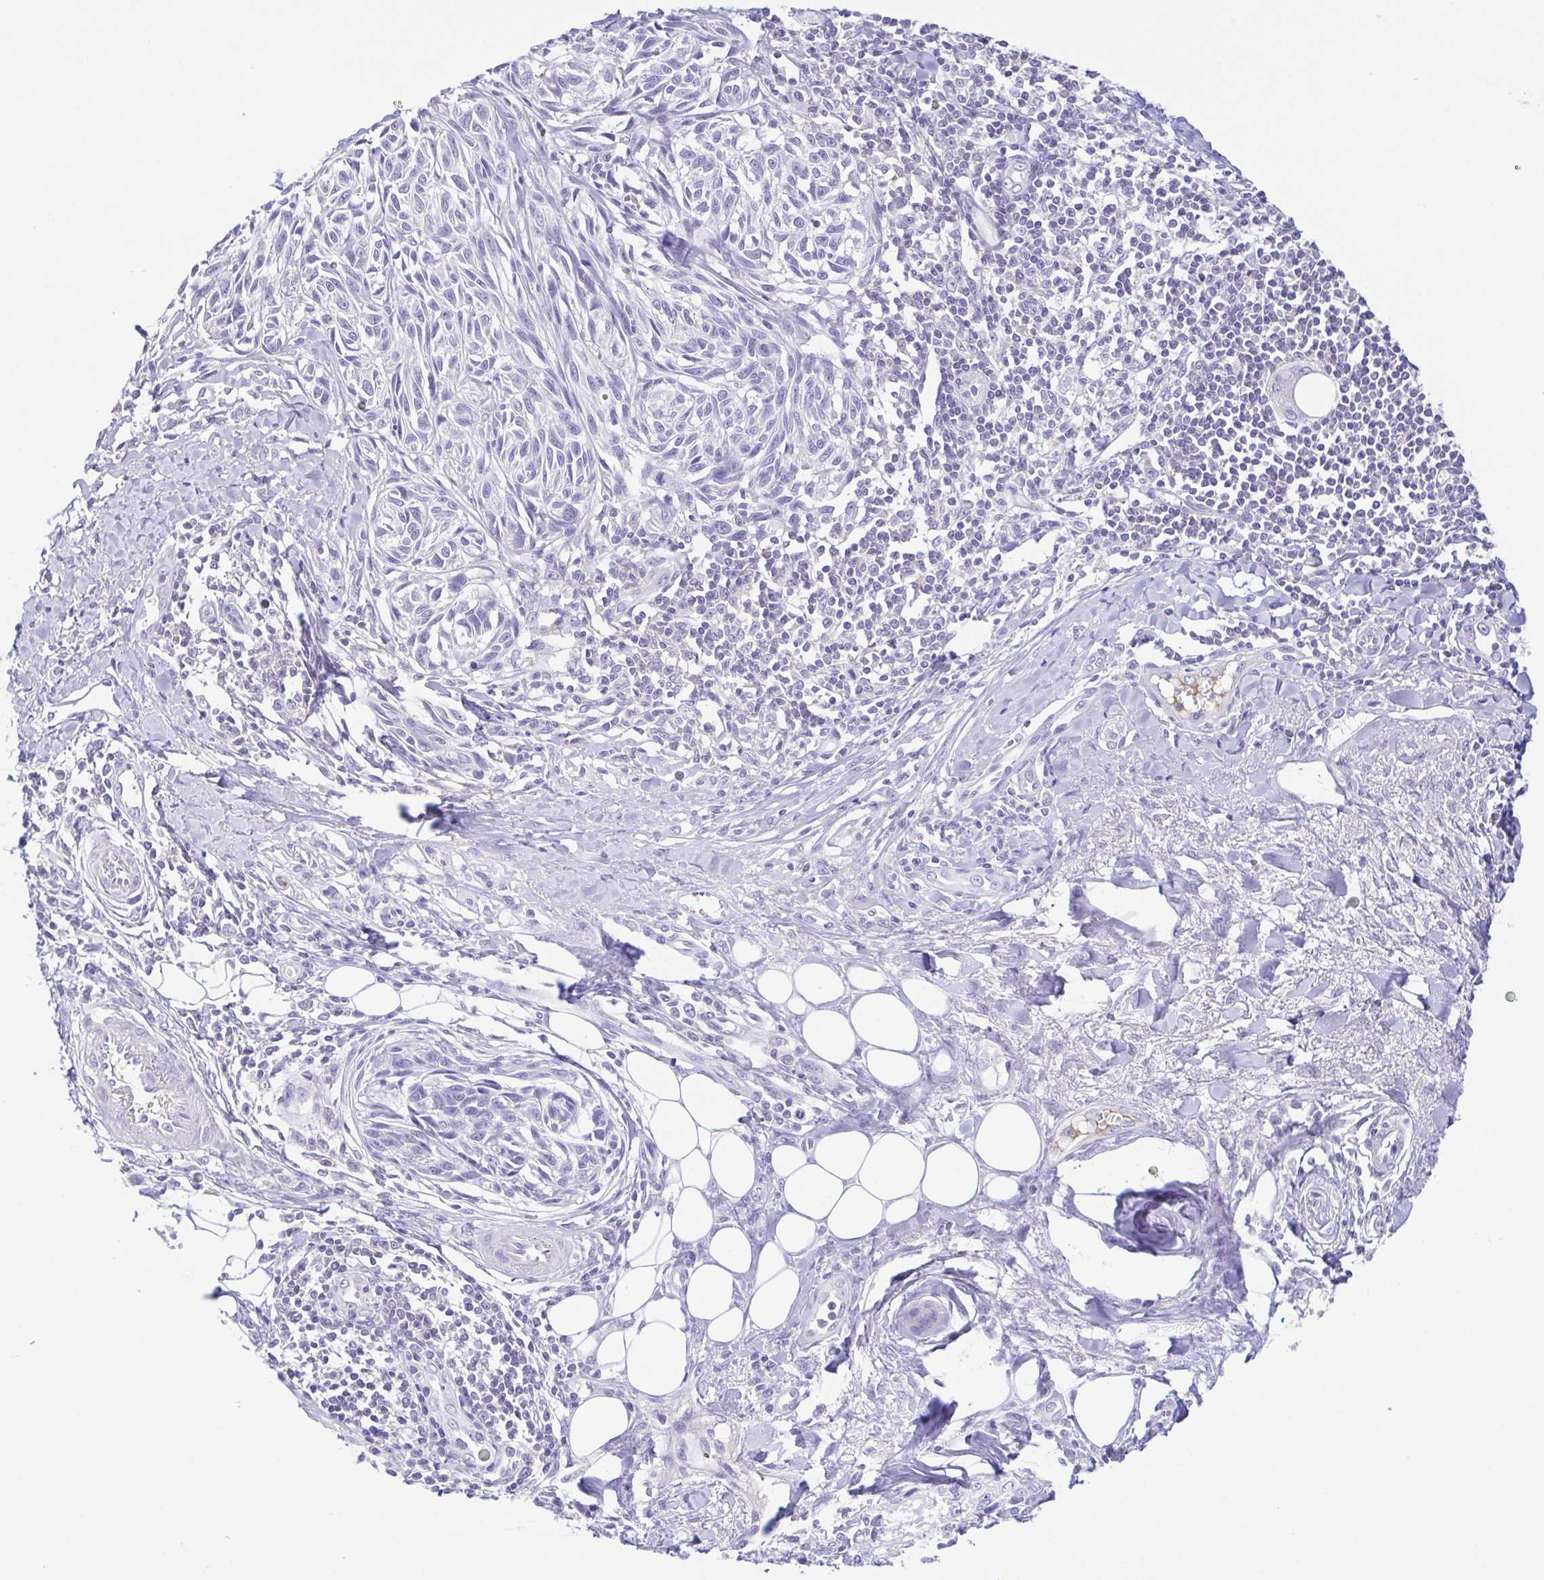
{"staining": {"intensity": "negative", "quantity": "none", "location": "none"}, "tissue": "melanoma", "cell_type": "Tumor cells", "image_type": "cancer", "snomed": [{"axis": "morphology", "description": "Malignant melanoma, NOS"}, {"axis": "topography", "description": "Skin"}], "caption": "Immunohistochemistry (IHC) photomicrograph of neoplastic tissue: melanoma stained with DAB (3,3'-diaminobenzidine) displays no significant protein expression in tumor cells.", "gene": "ARPP21", "patient": {"sex": "female", "age": 86}}